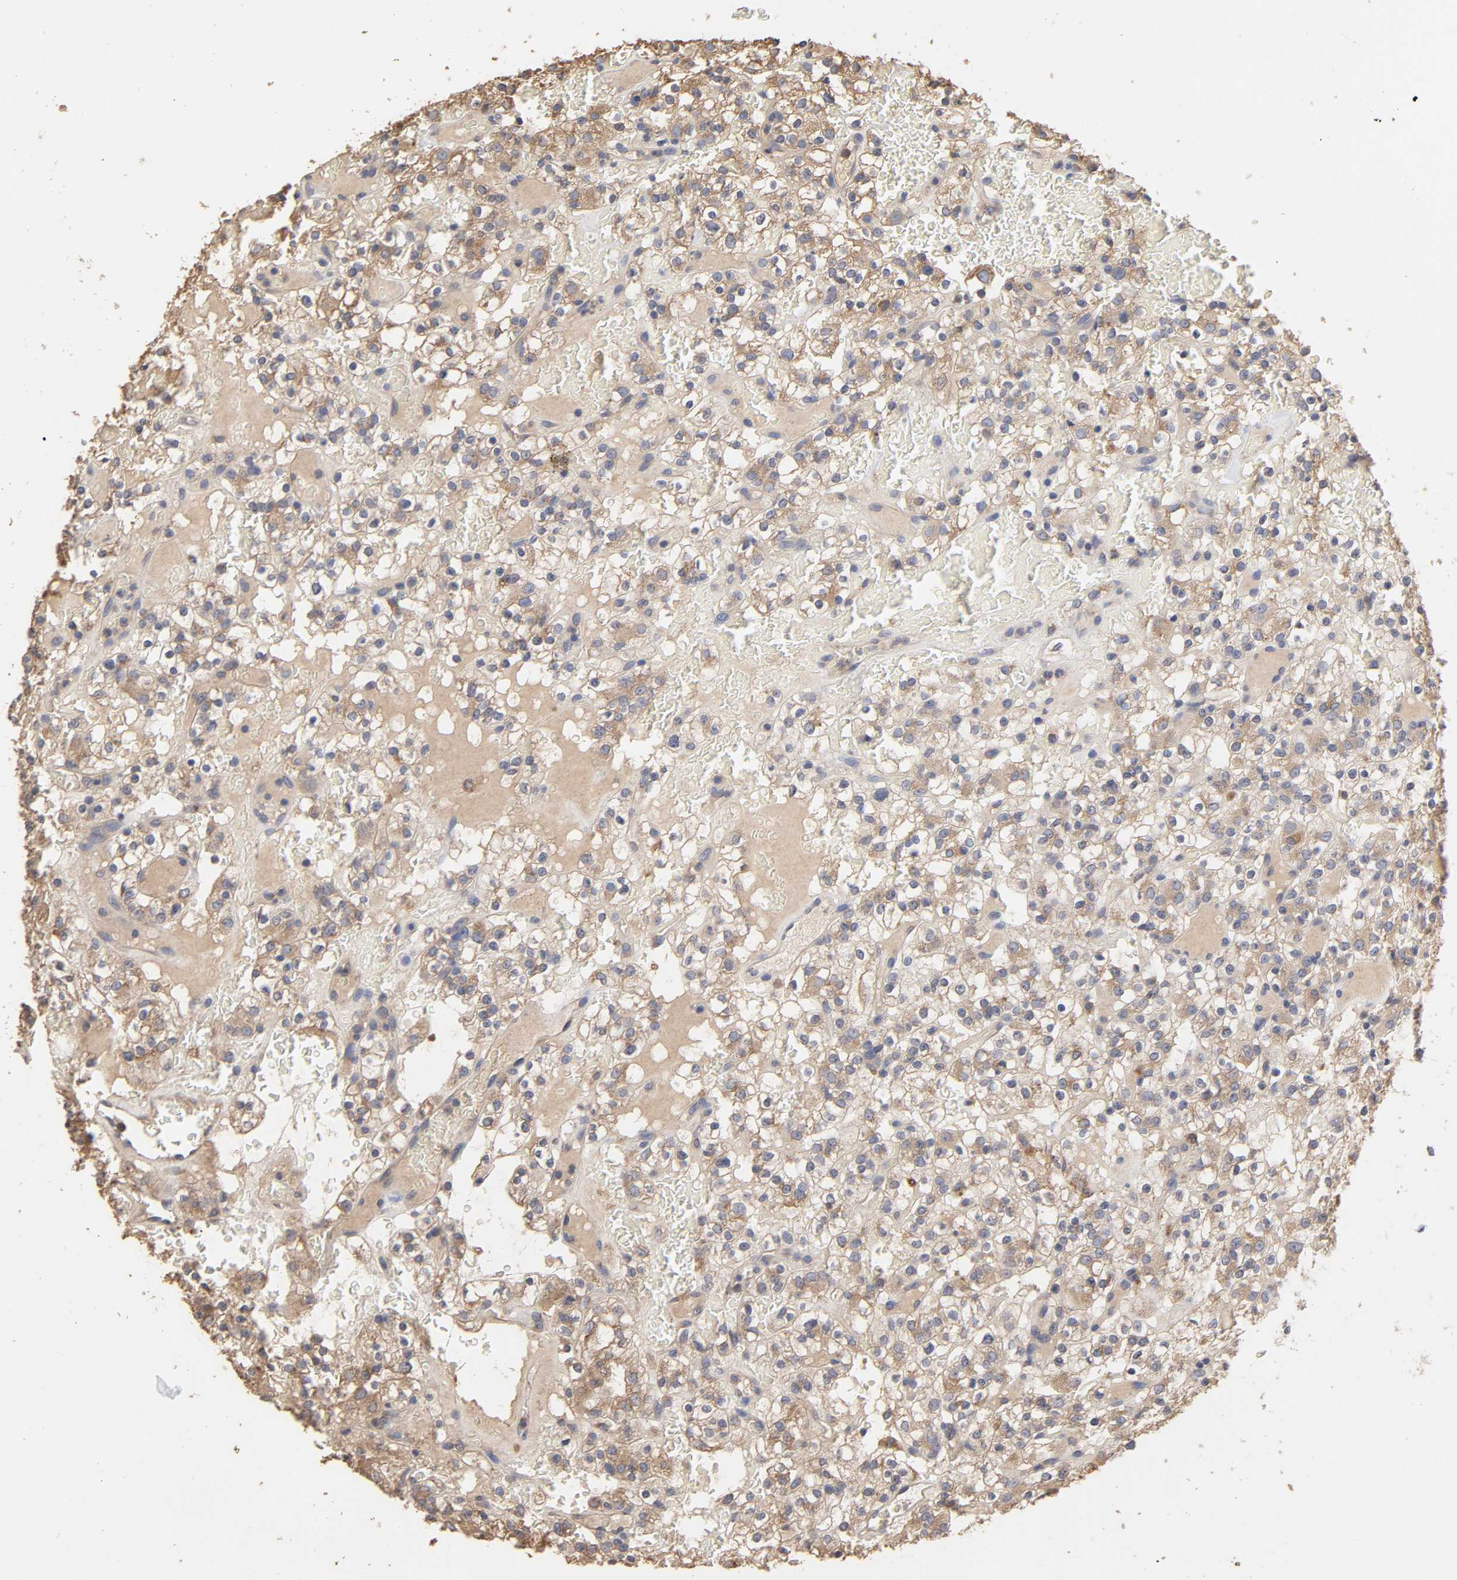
{"staining": {"intensity": "weak", "quantity": ">75%", "location": "cytoplasmic/membranous"}, "tissue": "renal cancer", "cell_type": "Tumor cells", "image_type": "cancer", "snomed": [{"axis": "morphology", "description": "Normal tissue, NOS"}, {"axis": "morphology", "description": "Adenocarcinoma, NOS"}, {"axis": "topography", "description": "Kidney"}], "caption": "A micrograph showing weak cytoplasmic/membranous staining in about >75% of tumor cells in renal adenocarcinoma, as visualized by brown immunohistochemical staining.", "gene": "EIF4G2", "patient": {"sex": "female", "age": 72}}